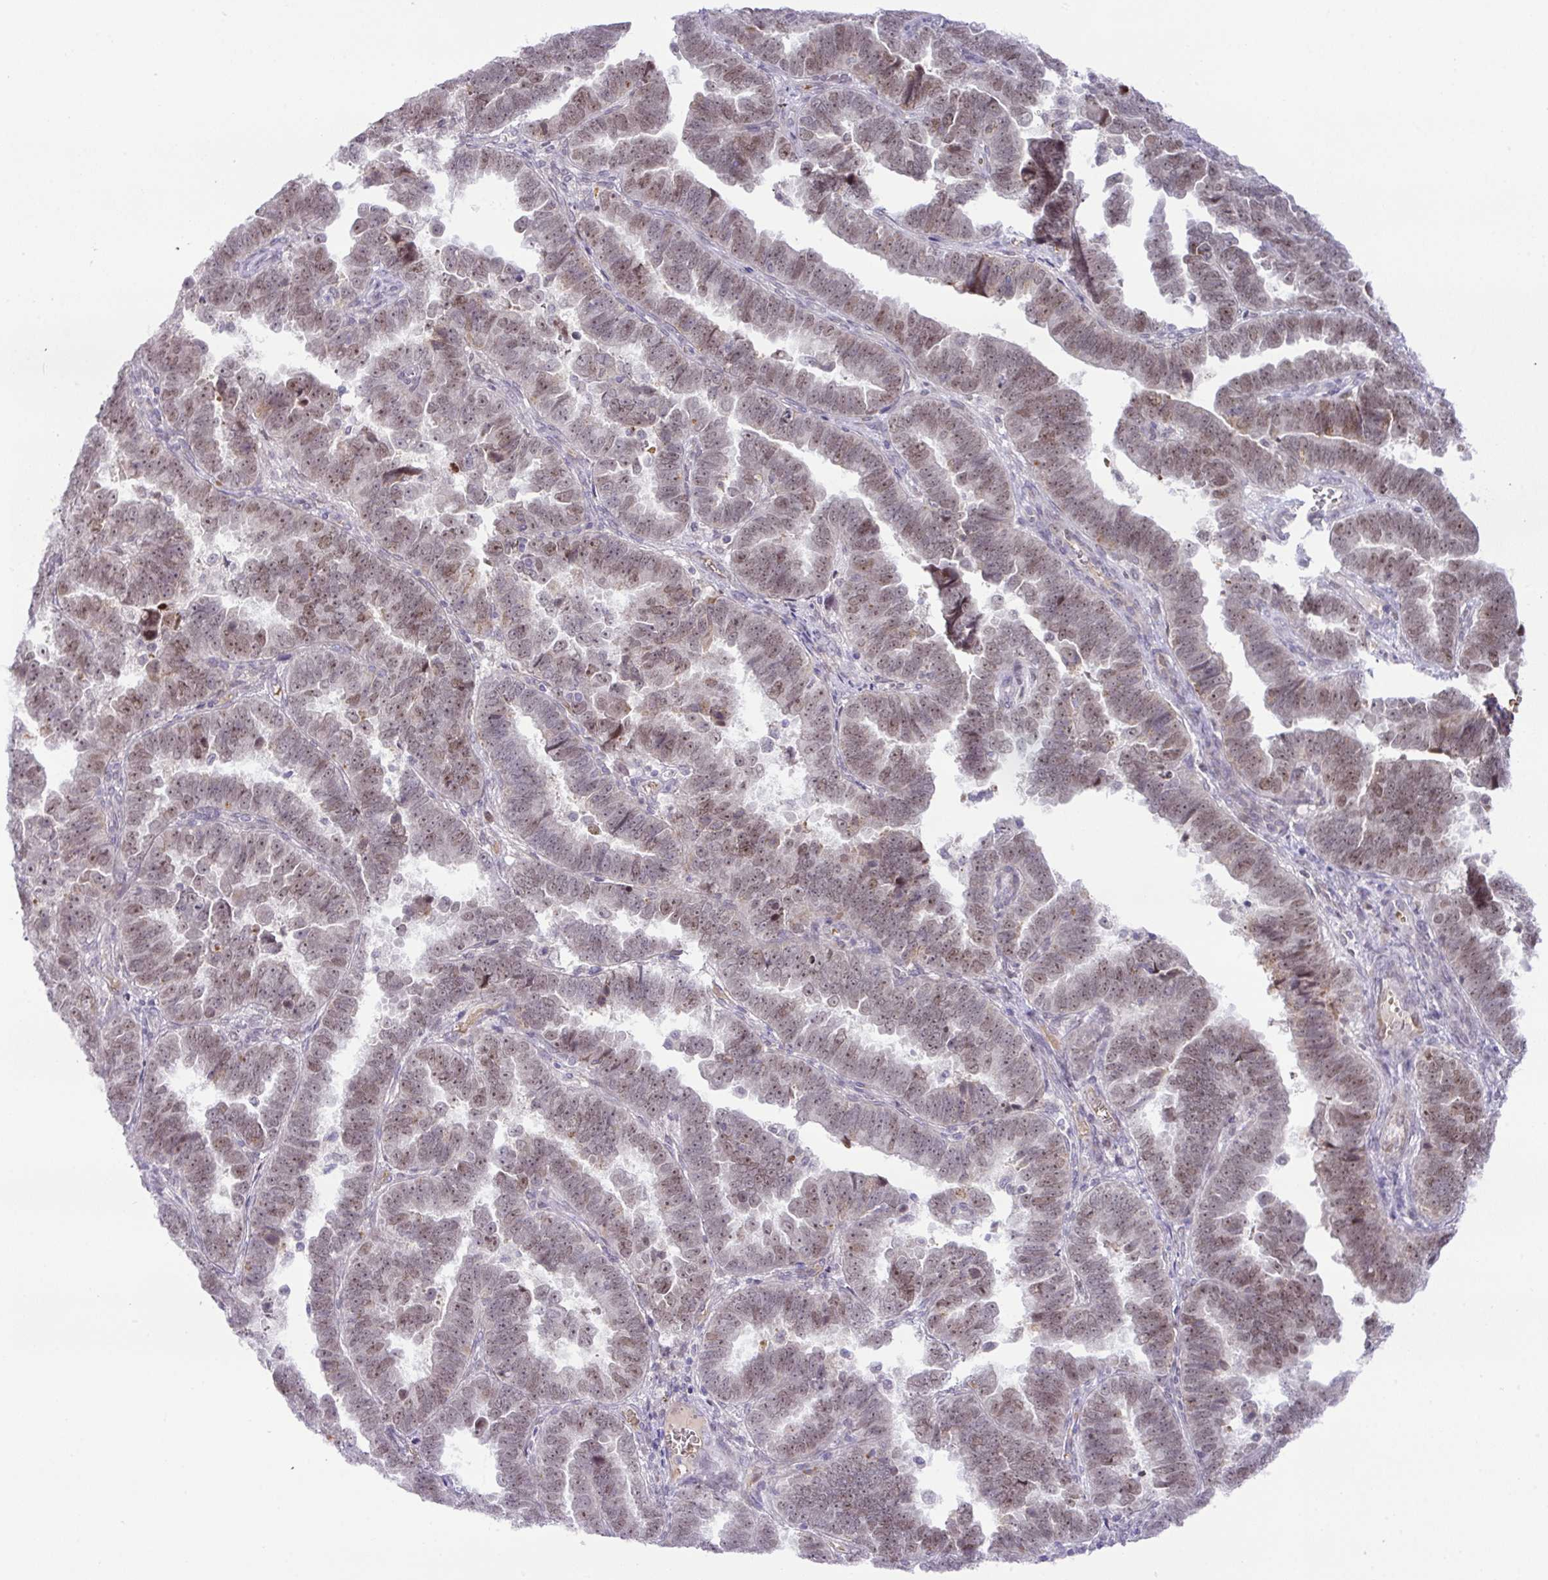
{"staining": {"intensity": "moderate", "quantity": "25%-75%", "location": "nuclear"}, "tissue": "endometrial cancer", "cell_type": "Tumor cells", "image_type": "cancer", "snomed": [{"axis": "morphology", "description": "Adenocarcinoma, NOS"}, {"axis": "topography", "description": "Endometrium"}], "caption": "The micrograph demonstrates a brown stain indicating the presence of a protein in the nuclear of tumor cells in adenocarcinoma (endometrial).", "gene": "PARP2", "patient": {"sex": "female", "age": 75}}